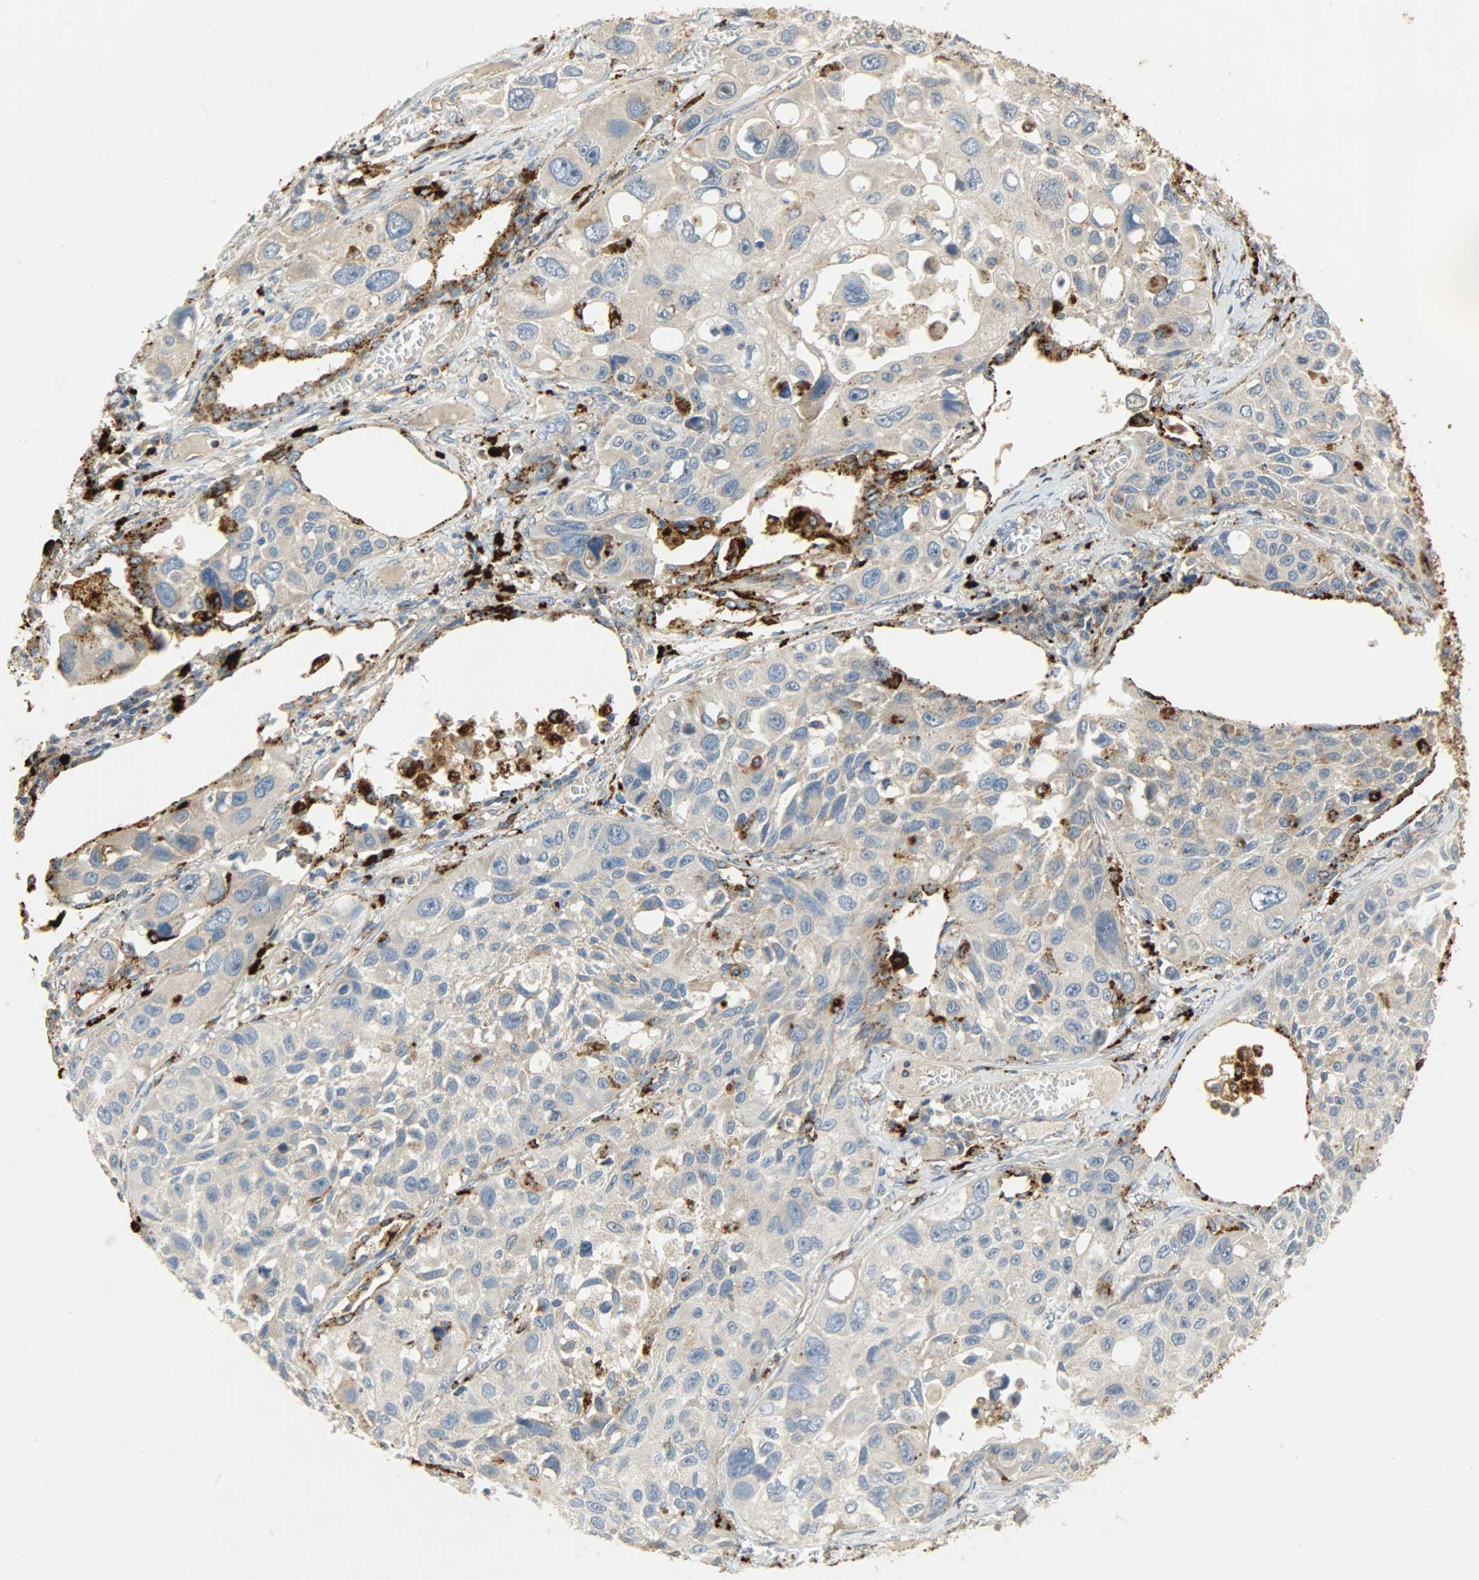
{"staining": {"intensity": "weak", "quantity": ">75%", "location": "cytoplasmic/membranous"}, "tissue": "lung cancer", "cell_type": "Tumor cells", "image_type": "cancer", "snomed": [{"axis": "morphology", "description": "Squamous cell carcinoma, NOS"}, {"axis": "topography", "description": "Lung"}], "caption": "The immunohistochemical stain highlights weak cytoplasmic/membranous staining in tumor cells of lung squamous cell carcinoma tissue.", "gene": "ASAH1", "patient": {"sex": "male", "age": 71}}